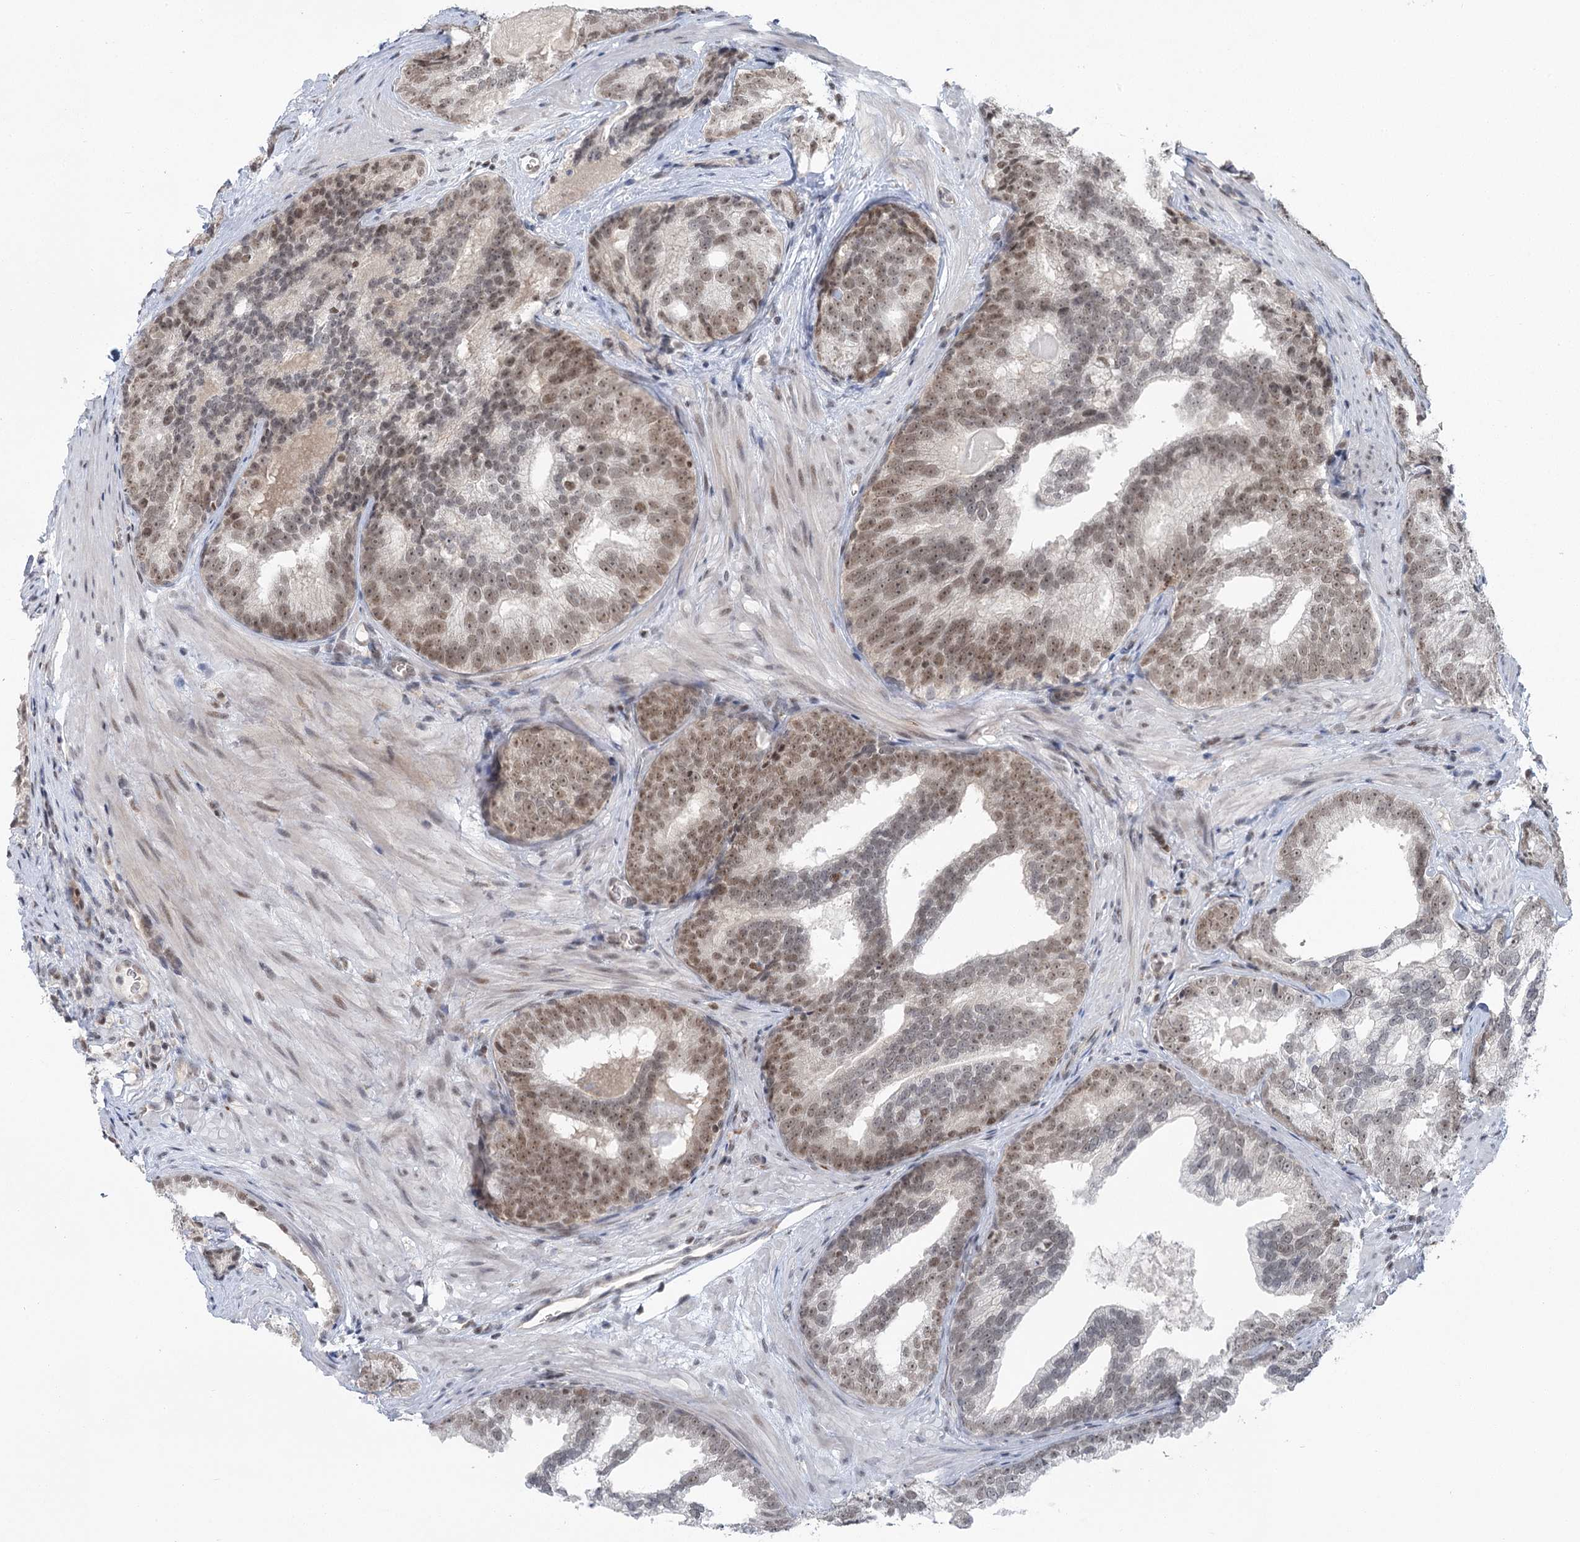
{"staining": {"intensity": "moderate", "quantity": "25%-75%", "location": "nuclear"}, "tissue": "prostate cancer", "cell_type": "Tumor cells", "image_type": "cancer", "snomed": [{"axis": "morphology", "description": "Adenocarcinoma, High grade"}, {"axis": "topography", "description": "Prostate"}], "caption": "Brown immunohistochemical staining in prostate cancer (adenocarcinoma (high-grade)) exhibits moderate nuclear positivity in about 25%-75% of tumor cells.", "gene": "PDS5A", "patient": {"sex": "male", "age": 66}}